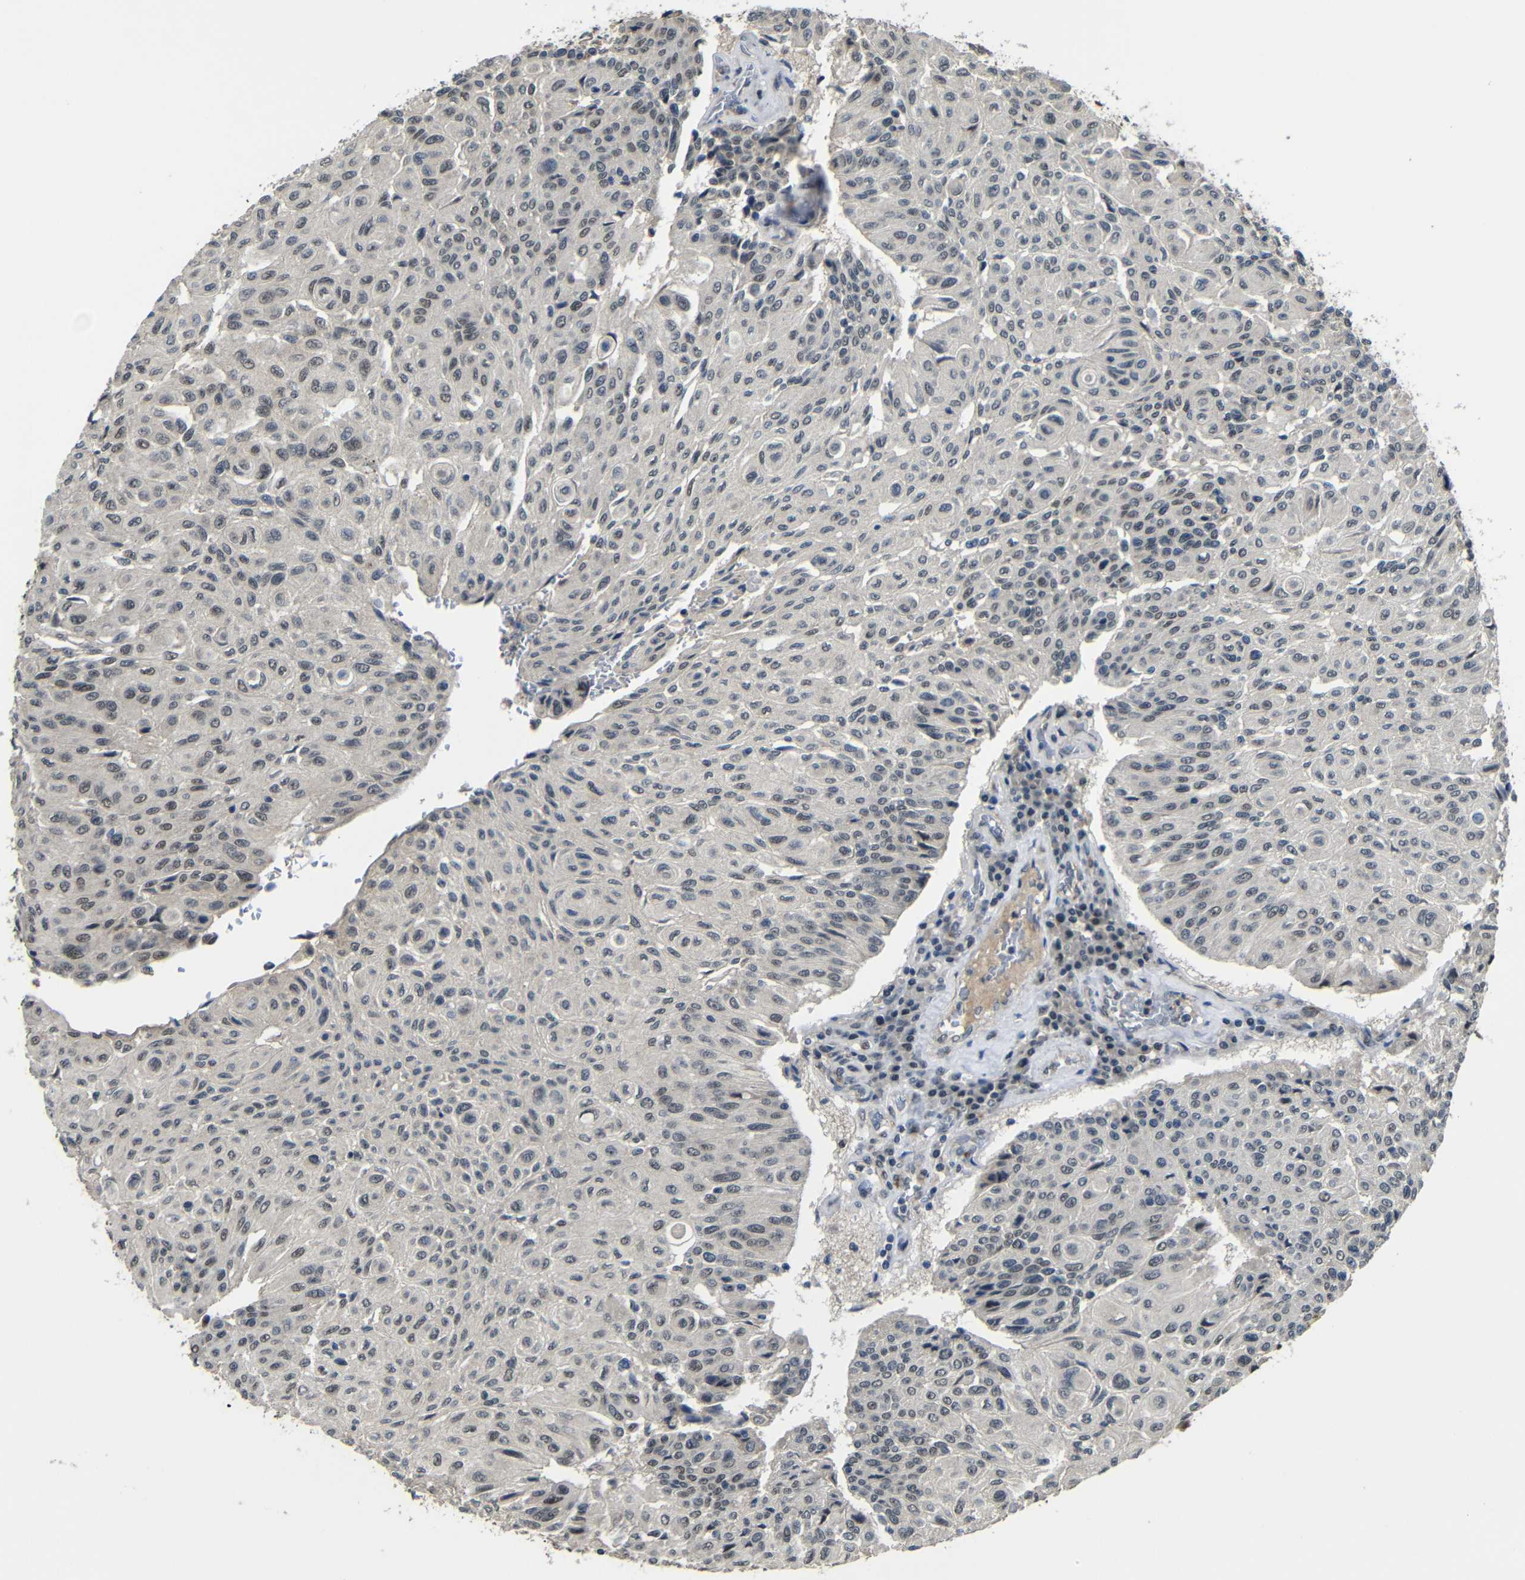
{"staining": {"intensity": "negative", "quantity": "none", "location": "none"}, "tissue": "urothelial cancer", "cell_type": "Tumor cells", "image_type": "cancer", "snomed": [{"axis": "morphology", "description": "Urothelial carcinoma, High grade"}, {"axis": "topography", "description": "Urinary bladder"}], "caption": "DAB (3,3'-diaminobenzidine) immunohistochemical staining of urothelial cancer demonstrates no significant positivity in tumor cells.", "gene": "FAM172A", "patient": {"sex": "male", "age": 66}}